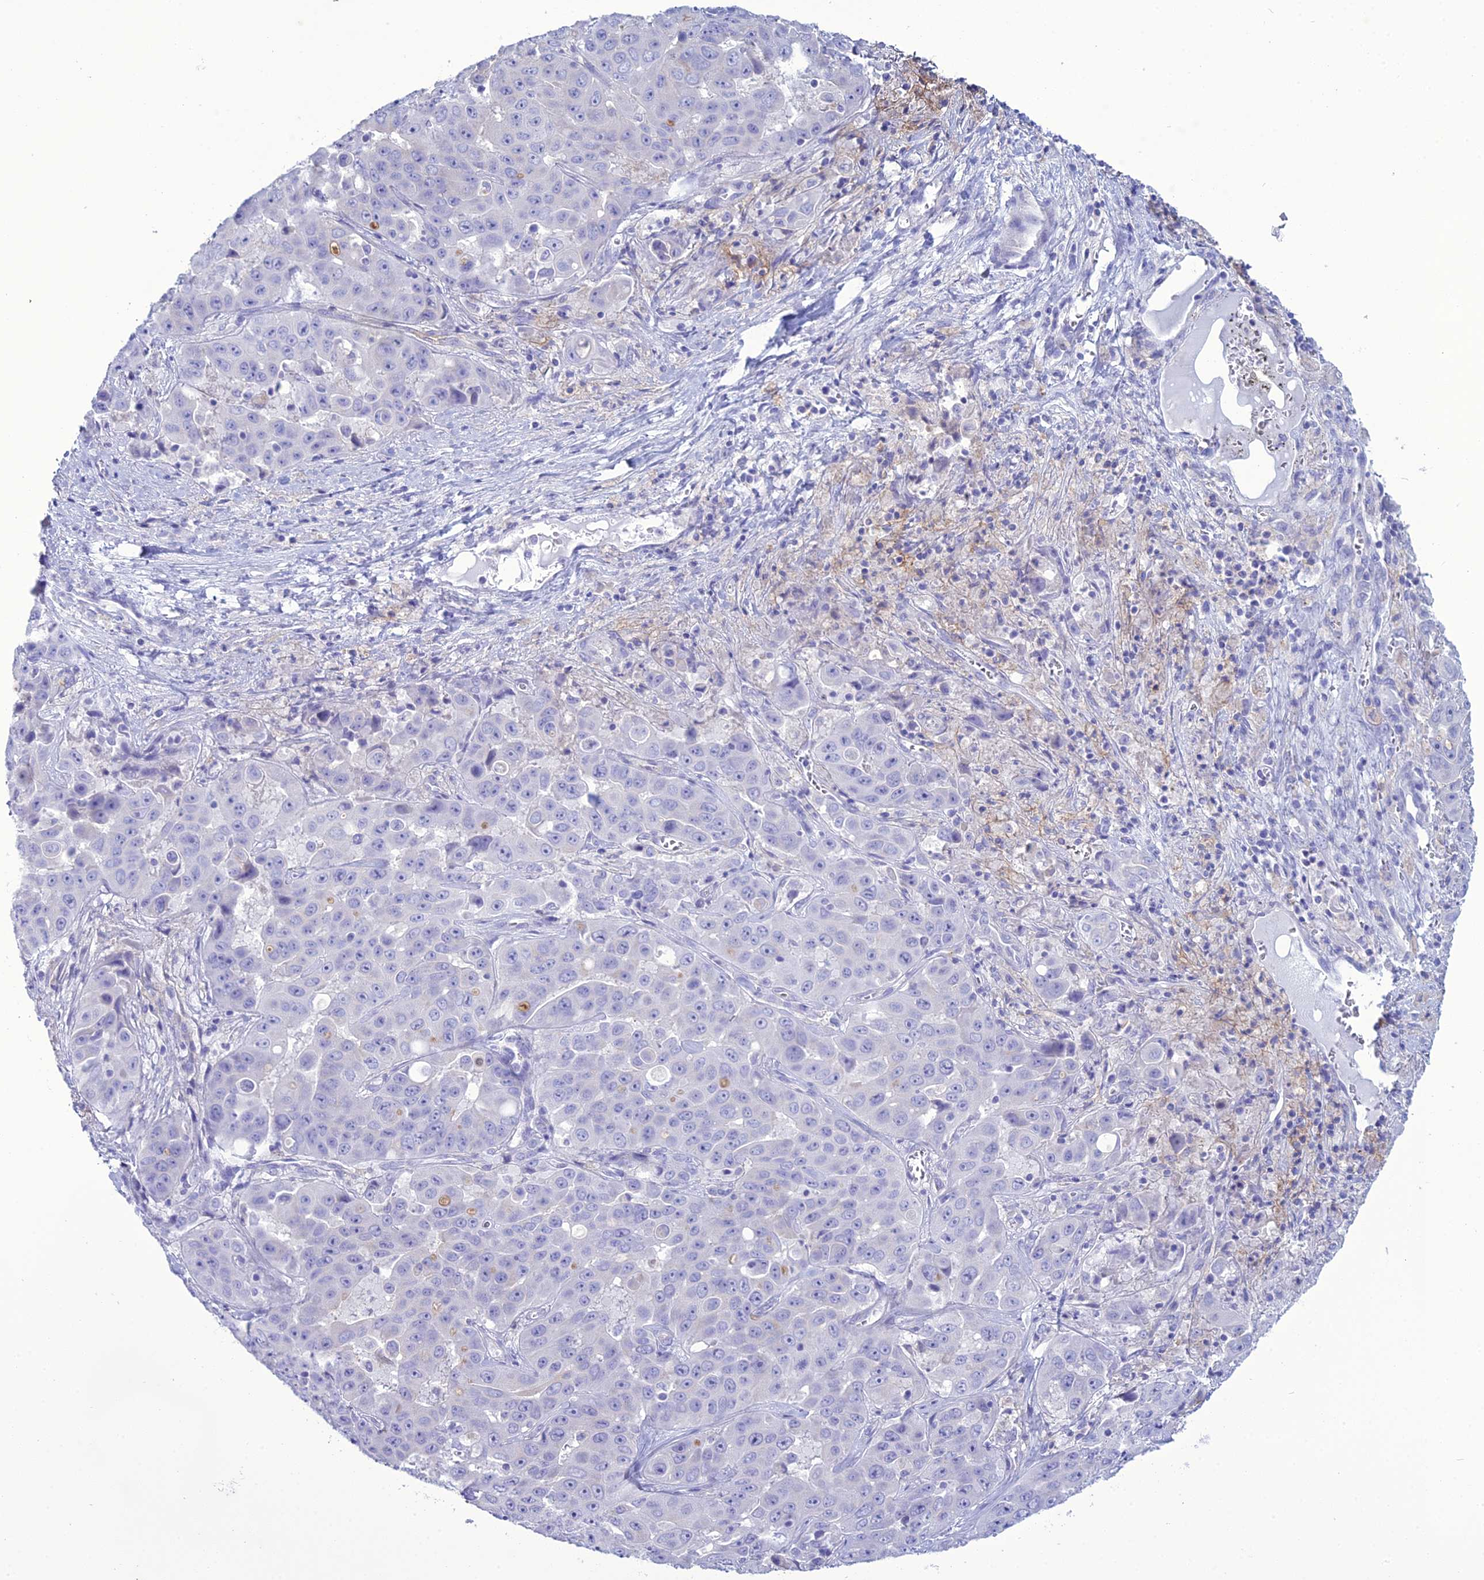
{"staining": {"intensity": "negative", "quantity": "none", "location": "none"}, "tissue": "liver cancer", "cell_type": "Tumor cells", "image_type": "cancer", "snomed": [{"axis": "morphology", "description": "Cholangiocarcinoma"}, {"axis": "topography", "description": "Liver"}], "caption": "This is an IHC micrograph of liver cancer (cholangiocarcinoma). There is no positivity in tumor cells.", "gene": "ACE", "patient": {"sex": "female", "age": 52}}